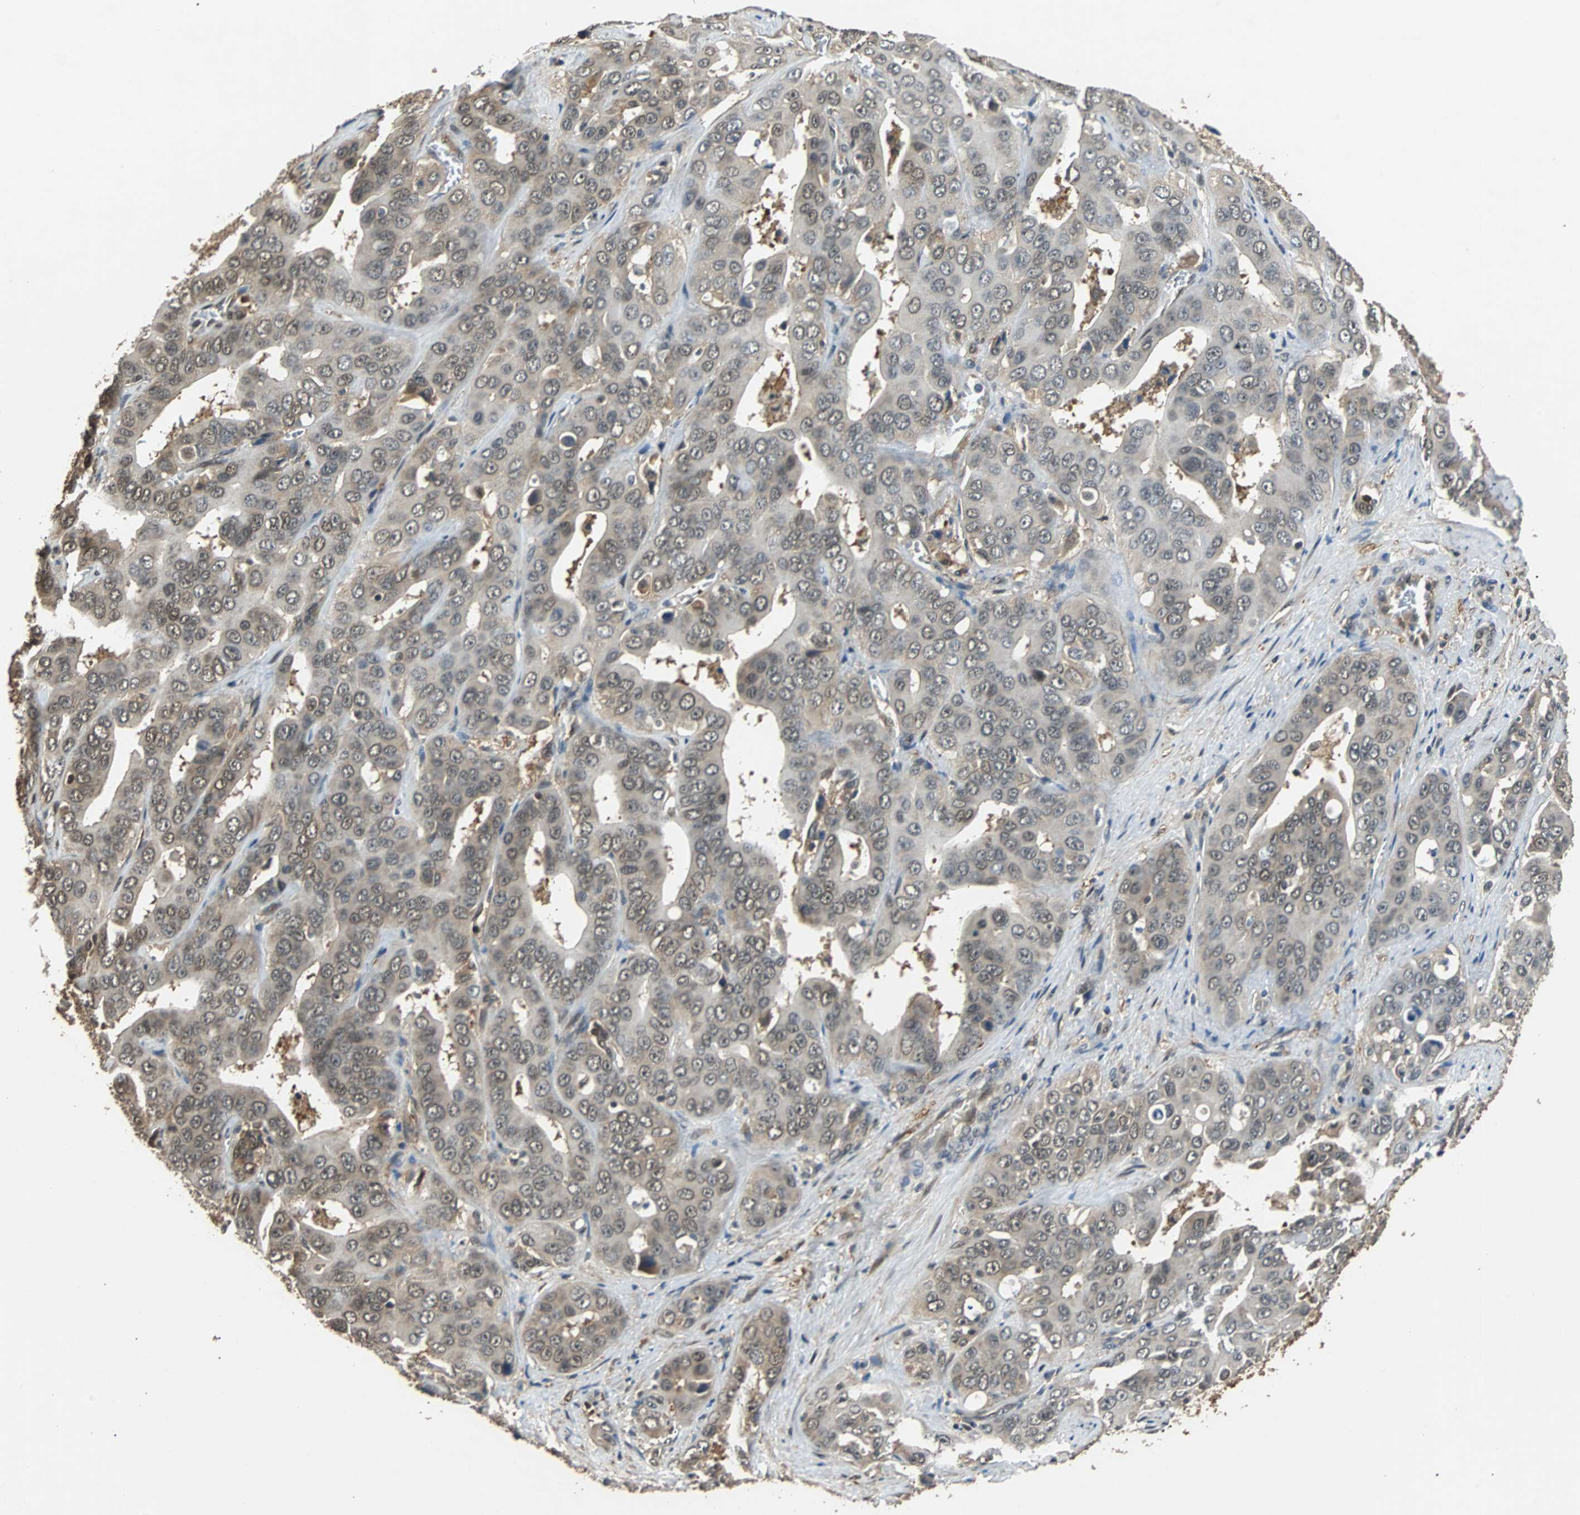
{"staining": {"intensity": "weak", "quantity": "25%-75%", "location": "cytoplasmic/membranous,nuclear"}, "tissue": "liver cancer", "cell_type": "Tumor cells", "image_type": "cancer", "snomed": [{"axis": "morphology", "description": "Cholangiocarcinoma"}, {"axis": "topography", "description": "Liver"}], "caption": "Immunohistochemical staining of liver cancer shows weak cytoplasmic/membranous and nuclear protein expression in approximately 25%-75% of tumor cells. (DAB = brown stain, brightfield microscopy at high magnification).", "gene": "PRDX6", "patient": {"sex": "female", "age": 52}}